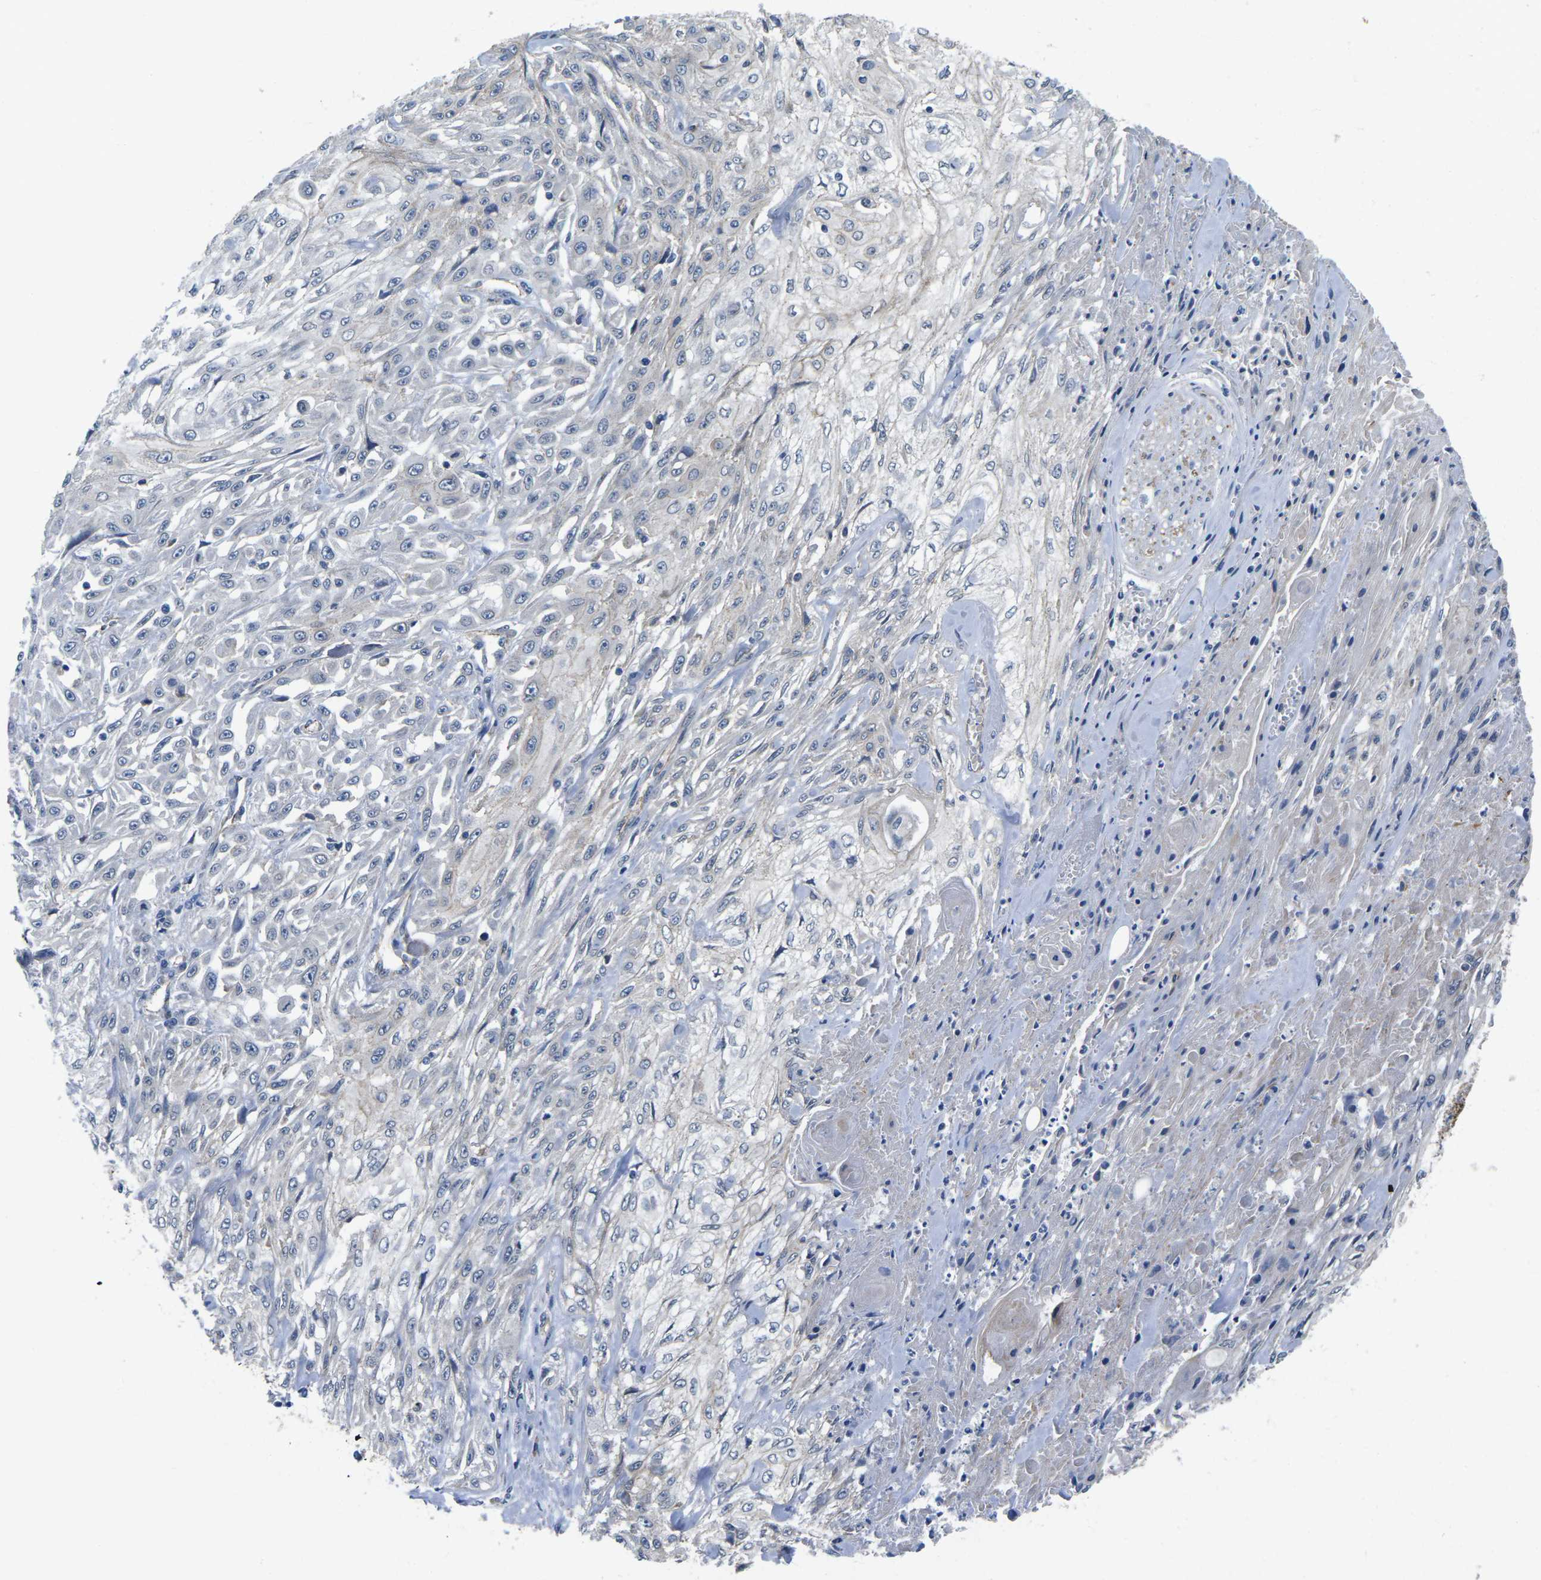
{"staining": {"intensity": "negative", "quantity": "none", "location": "none"}, "tissue": "skin cancer", "cell_type": "Tumor cells", "image_type": "cancer", "snomed": [{"axis": "morphology", "description": "Squamous cell carcinoma, NOS"}, {"axis": "morphology", "description": "Squamous cell carcinoma, metastatic, NOS"}, {"axis": "topography", "description": "Skin"}, {"axis": "topography", "description": "Lymph node"}], "caption": "High power microscopy micrograph of an immunohistochemistry (IHC) histopathology image of skin cancer (squamous cell carcinoma), revealing no significant staining in tumor cells.", "gene": "CTNND1", "patient": {"sex": "male", "age": 75}}